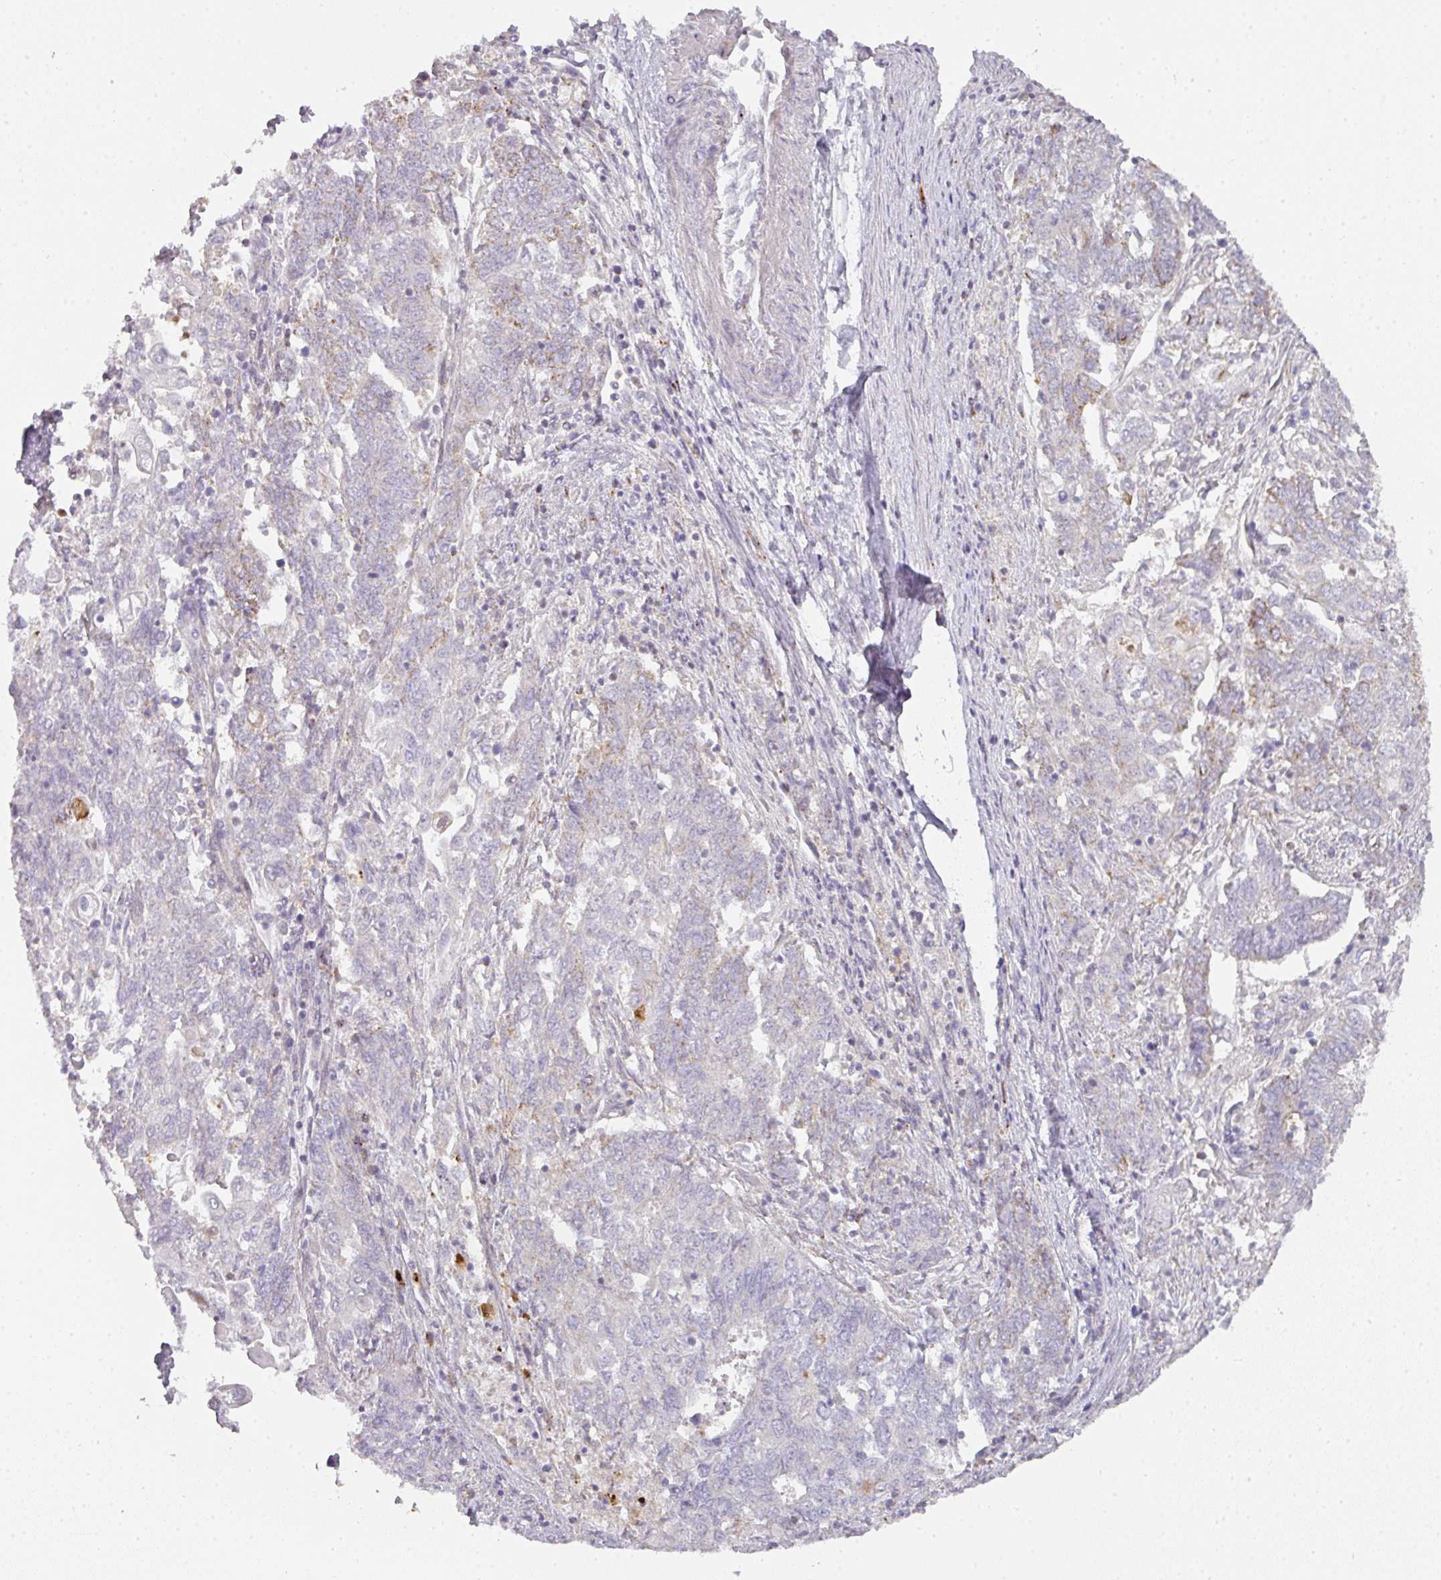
{"staining": {"intensity": "negative", "quantity": "none", "location": "none"}, "tissue": "endometrial cancer", "cell_type": "Tumor cells", "image_type": "cancer", "snomed": [{"axis": "morphology", "description": "Adenocarcinoma, NOS"}, {"axis": "topography", "description": "Endometrium"}], "caption": "Human endometrial adenocarcinoma stained for a protein using immunohistochemistry displays no expression in tumor cells.", "gene": "HHEX", "patient": {"sex": "female", "age": 54}}